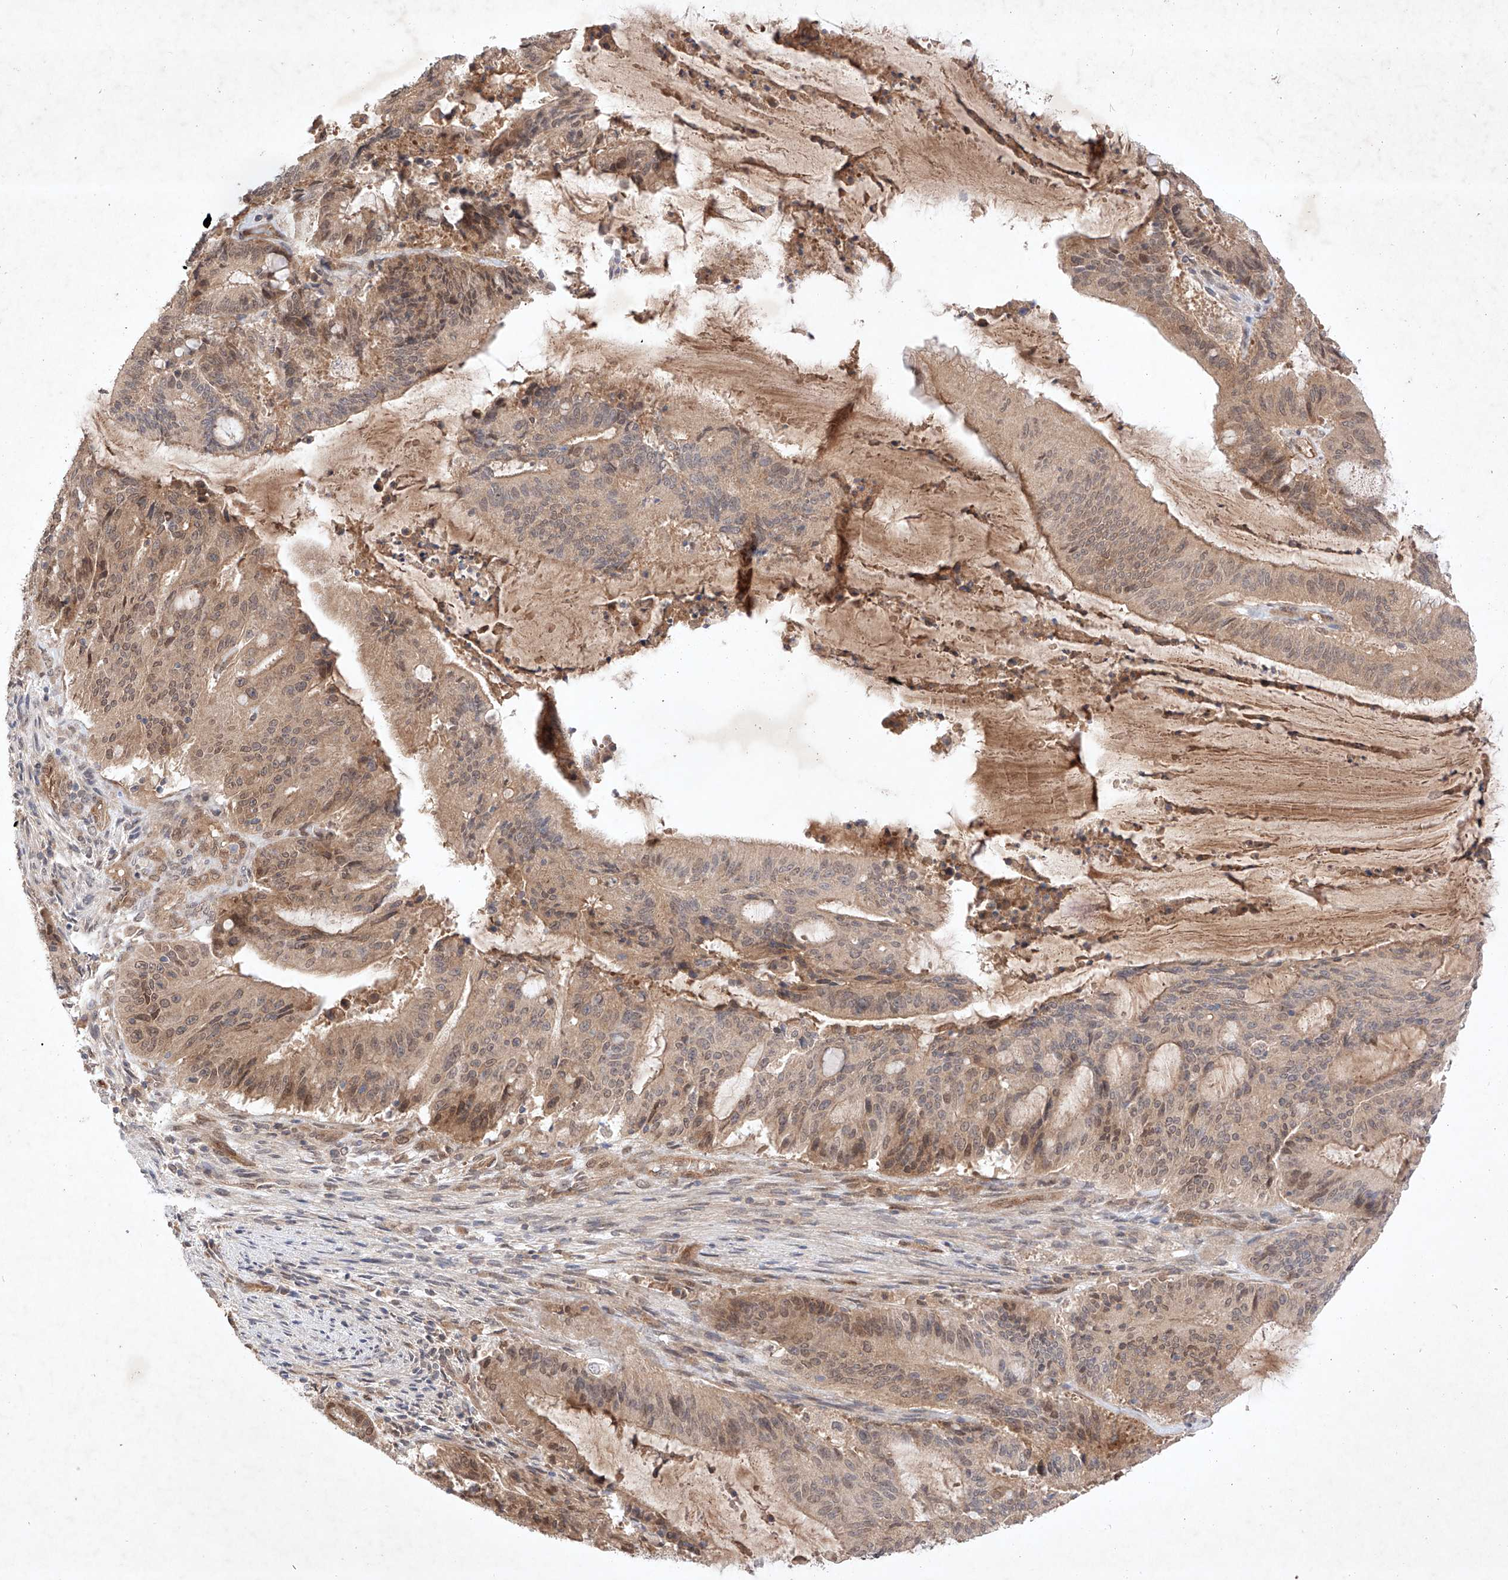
{"staining": {"intensity": "moderate", "quantity": "25%-75%", "location": "cytoplasmic/membranous,nuclear"}, "tissue": "liver cancer", "cell_type": "Tumor cells", "image_type": "cancer", "snomed": [{"axis": "morphology", "description": "Normal tissue, NOS"}, {"axis": "morphology", "description": "Cholangiocarcinoma"}, {"axis": "topography", "description": "Liver"}, {"axis": "topography", "description": "Peripheral nerve tissue"}], "caption": "A micrograph showing moderate cytoplasmic/membranous and nuclear staining in approximately 25%-75% of tumor cells in cholangiocarcinoma (liver), as visualized by brown immunohistochemical staining.", "gene": "ZNF124", "patient": {"sex": "female", "age": 73}}